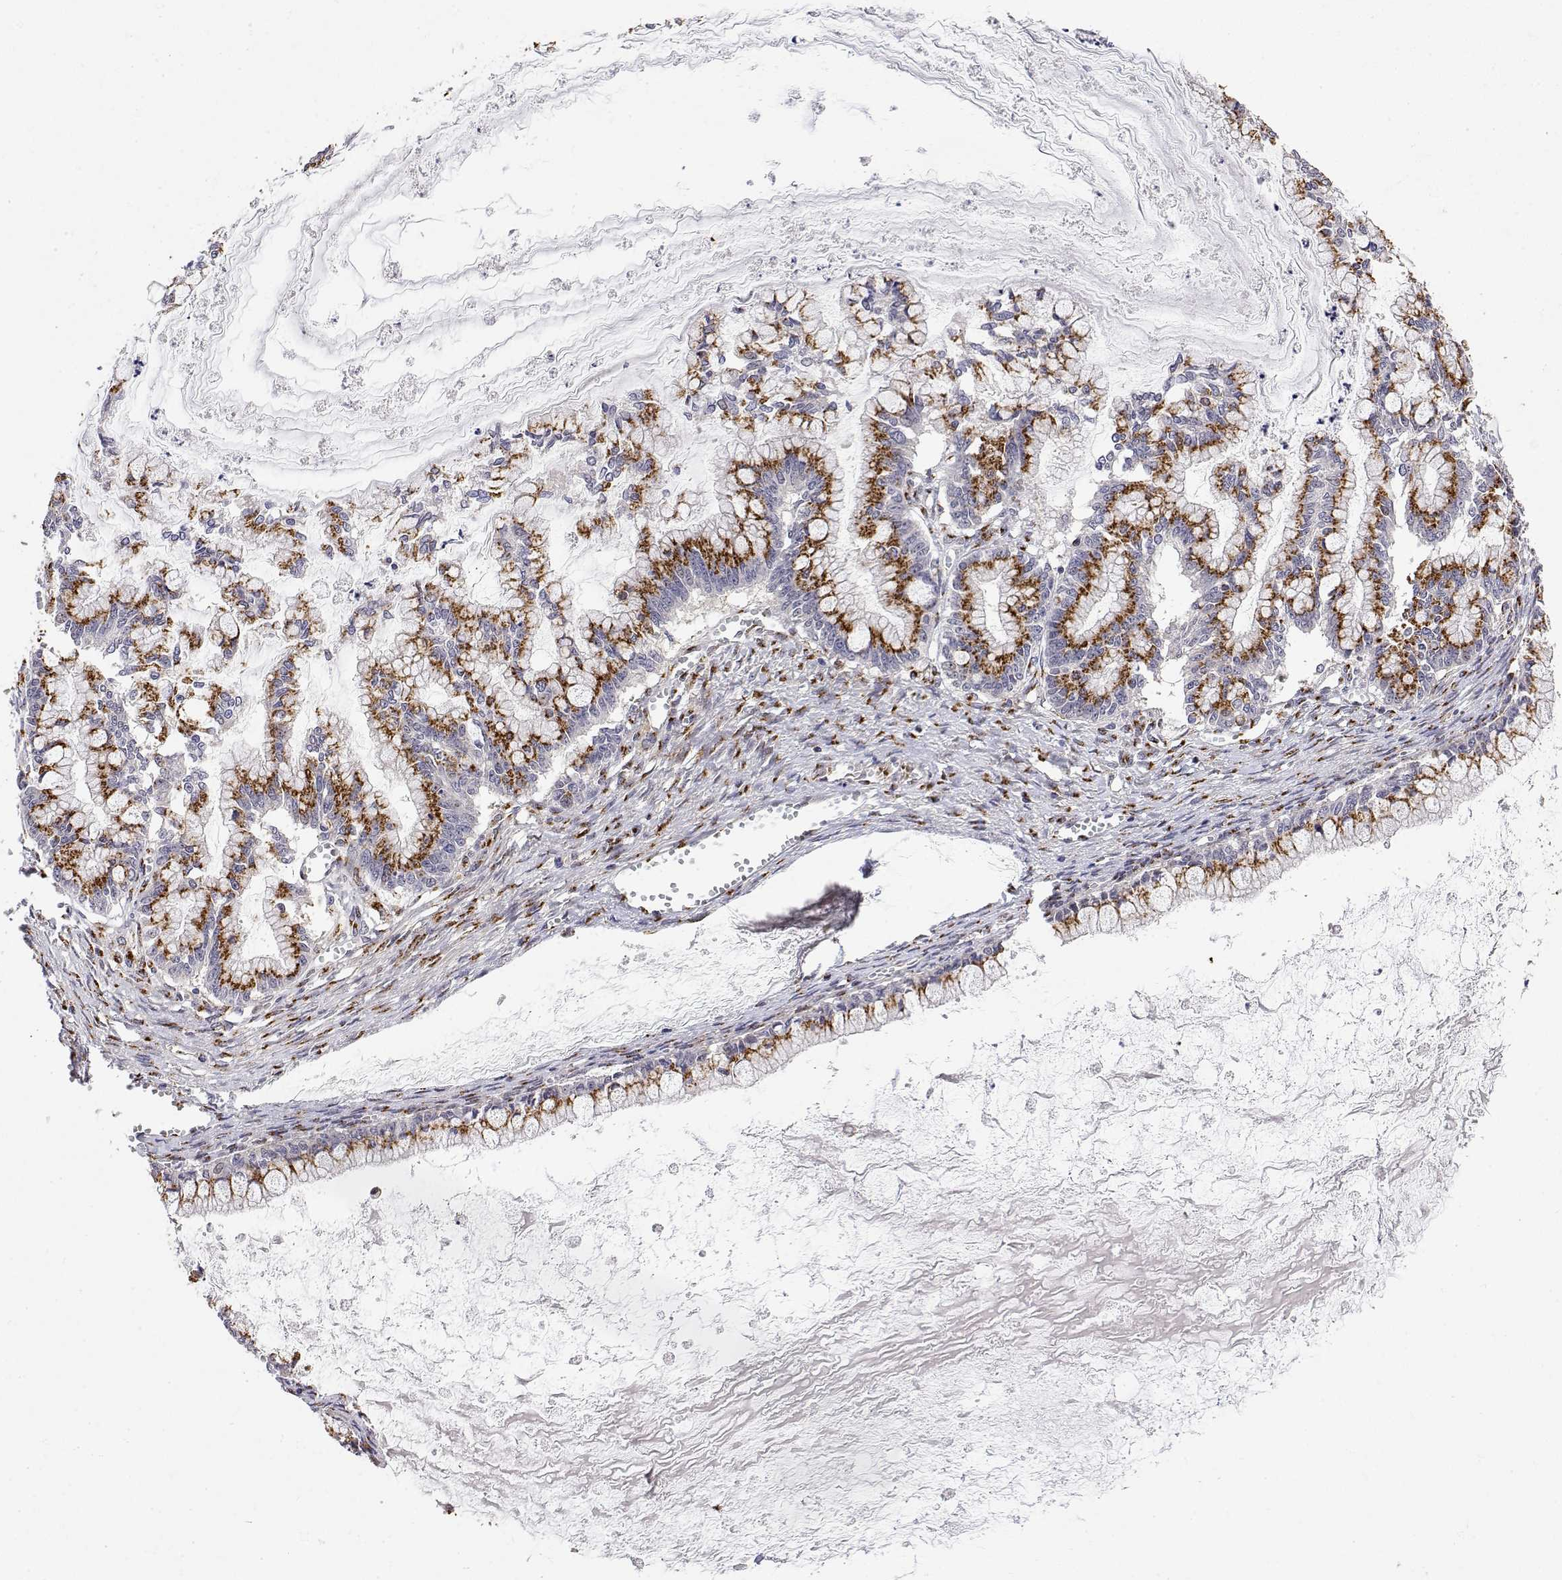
{"staining": {"intensity": "strong", "quantity": ">75%", "location": "cytoplasmic/membranous"}, "tissue": "ovarian cancer", "cell_type": "Tumor cells", "image_type": "cancer", "snomed": [{"axis": "morphology", "description": "Cystadenocarcinoma, mucinous, NOS"}, {"axis": "topography", "description": "Ovary"}], "caption": "IHC image of human mucinous cystadenocarcinoma (ovarian) stained for a protein (brown), which exhibits high levels of strong cytoplasmic/membranous positivity in approximately >75% of tumor cells.", "gene": "YIPF3", "patient": {"sex": "female", "age": 67}}